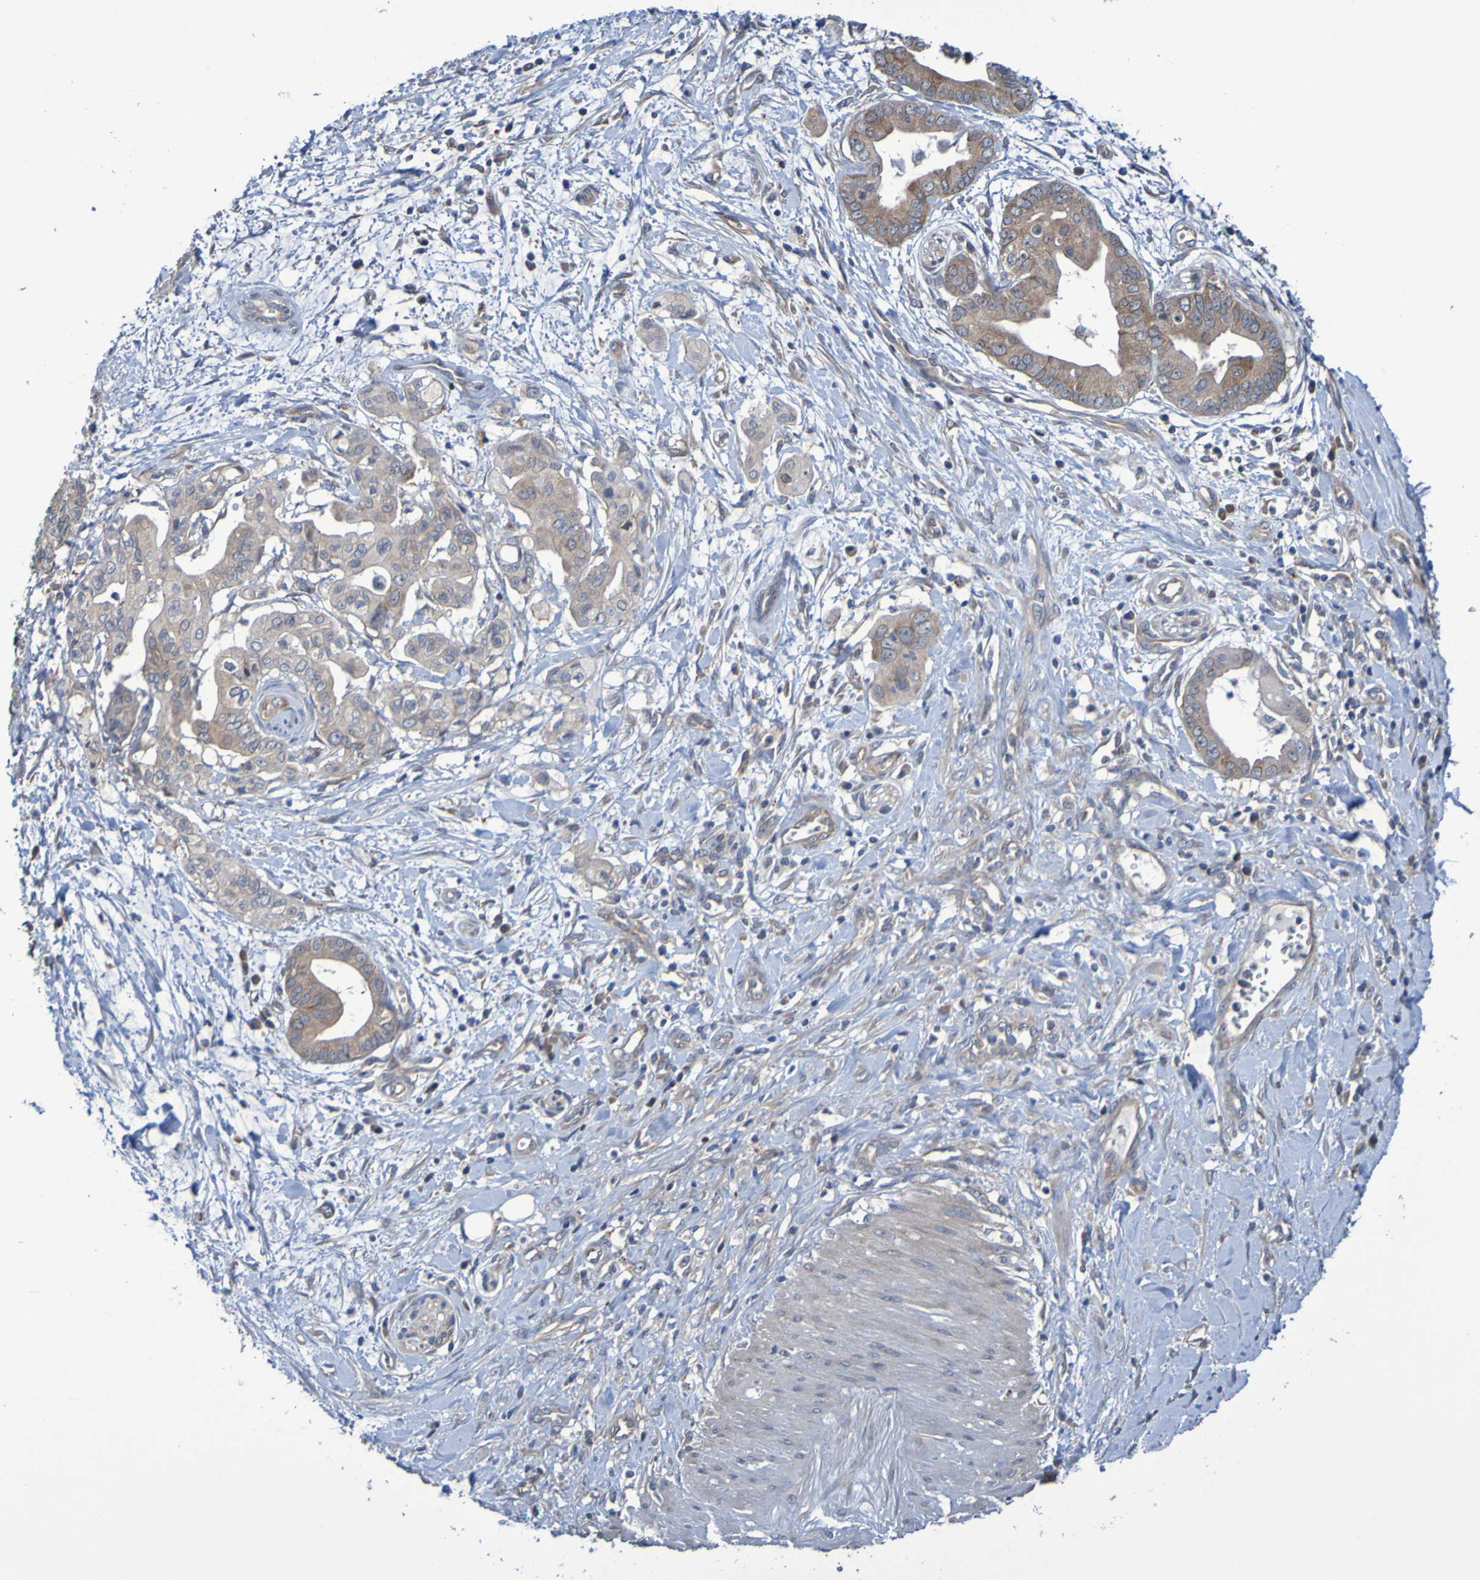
{"staining": {"intensity": "moderate", "quantity": ">75%", "location": "cytoplasmic/membranous"}, "tissue": "pancreatic cancer", "cell_type": "Tumor cells", "image_type": "cancer", "snomed": [{"axis": "morphology", "description": "Adenocarcinoma, NOS"}, {"axis": "topography", "description": "Pancreas"}], "caption": "Immunohistochemical staining of pancreatic cancer (adenocarcinoma) exhibits medium levels of moderate cytoplasmic/membranous protein positivity in approximately >75% of tumor cells.", "gene": "SDK1", "patient": {"sex": "female", "age": 75}}